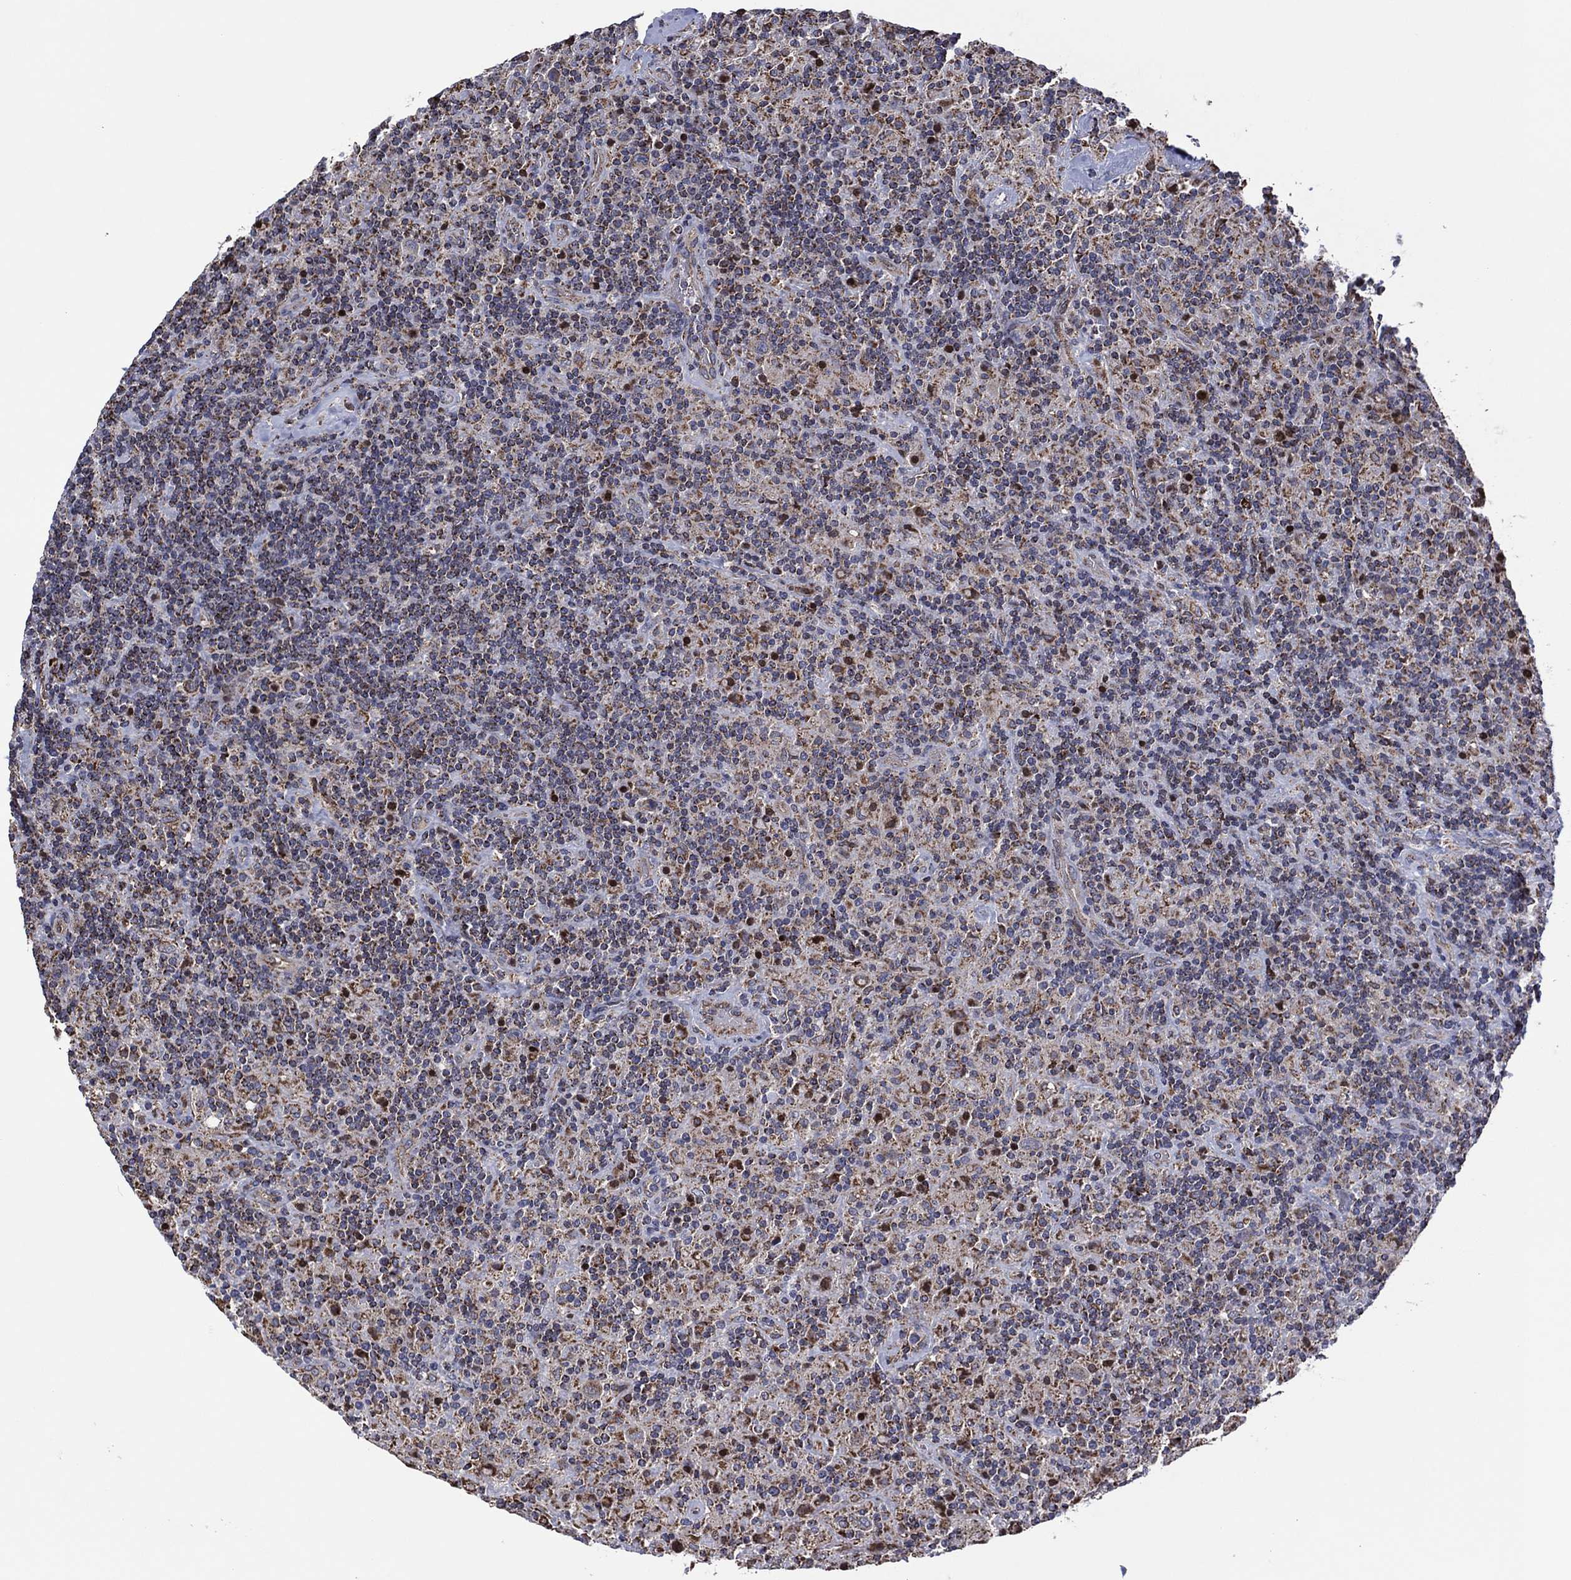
{"staining": {"intensity": "negative", "quantity": "none", "location": "none"}, "tissue": "lymphoma", "cell_type": "Tumor cells", "image_type": "cancer", "snomed": [{"axis": "morphology", "description": "Hodgkin's disease, NOS"}, {"axis": "topography", "description": "Lymph node"}], "caption": "Immunohistochemistry (IHC) photomicrograph of human lymphoma stained for a protein (brown), which demonstrates no expression in tumor cells.", "gene": "PIDD1", "patient": {"sex": "male", "age": 70}}